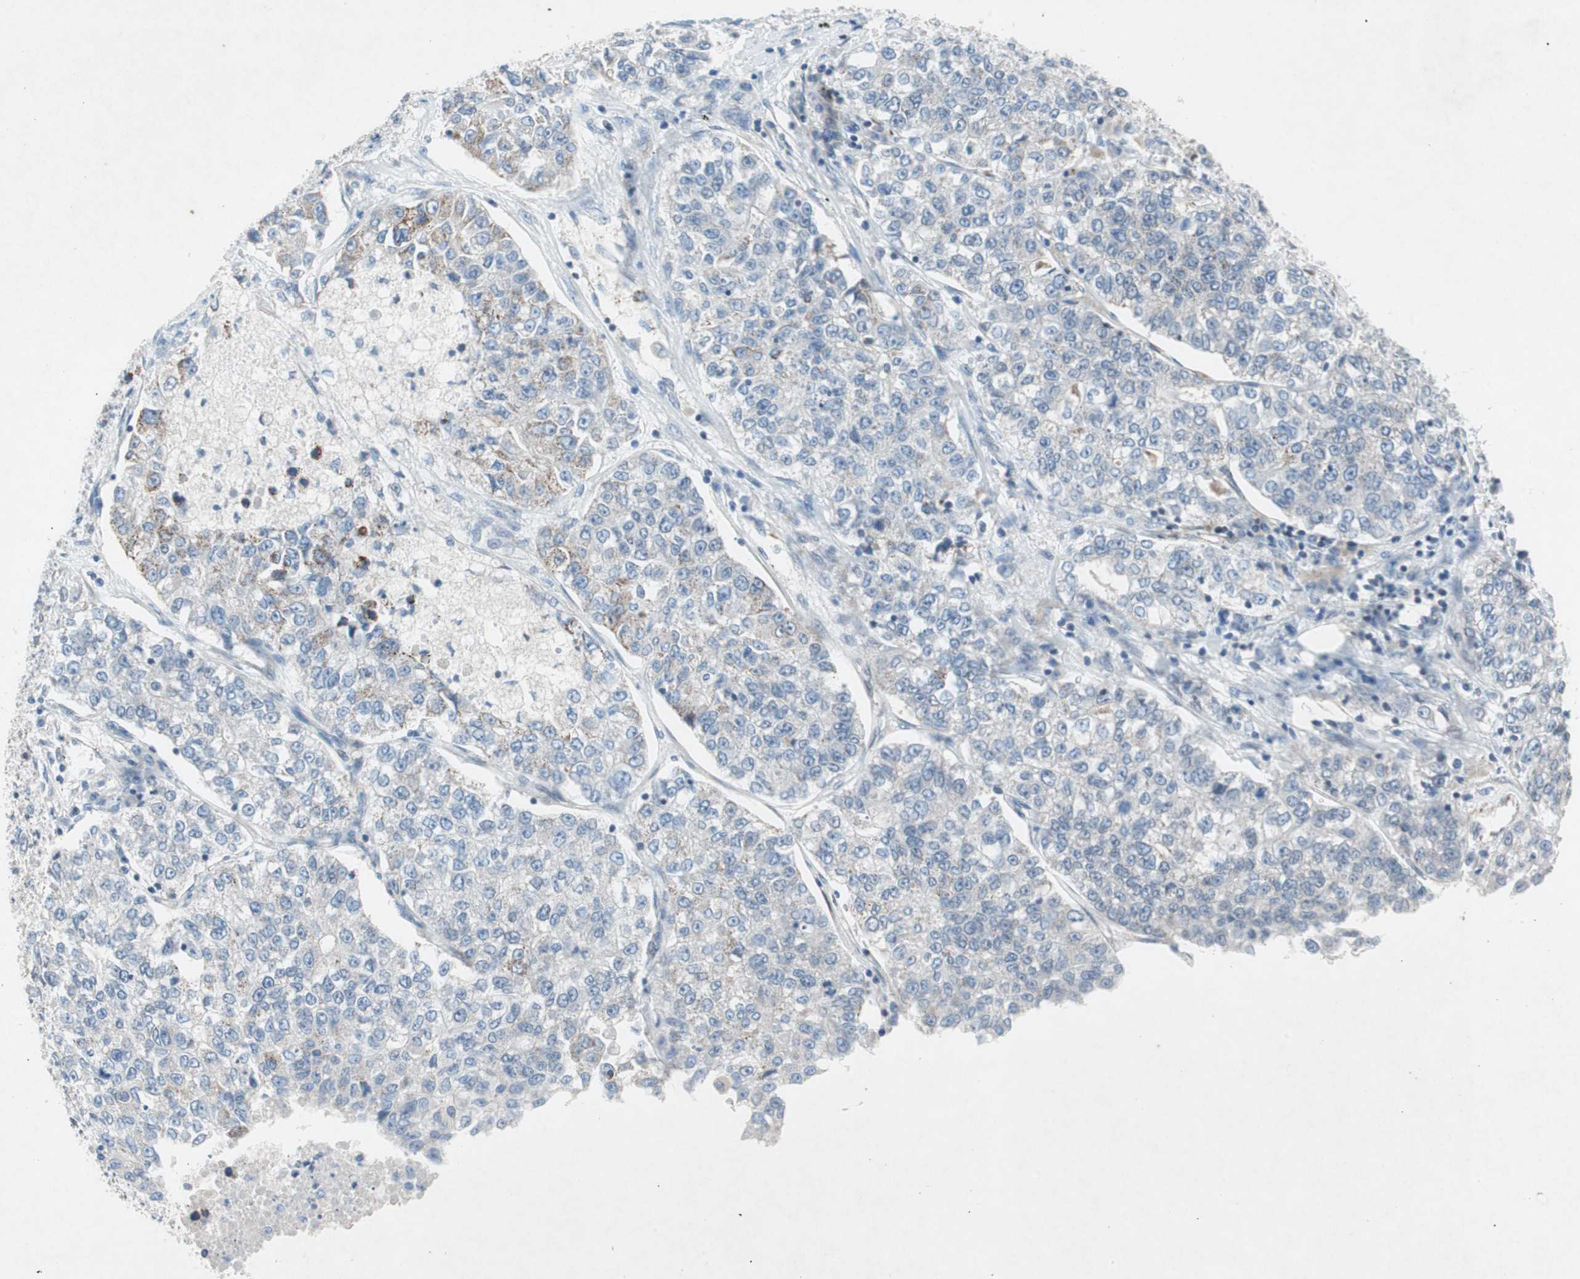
{"staining": {"intensity": "weak", "quantity": "<25%", "location": "cytoplasmic/membranous"}, "tissue": "lung cancer", "cell_type": "Tumor cells", "image_type": "cancer", "snomed": [{"axis": "morphology", "description": "Adenocarcinoma, NOS"}, {"axis": "topography", "description": "Lung"}], "caption": "Human lung cancer (adenocarcinoma) stained for a protein using immunohistochemistry displays no positivity in tumor cells.", "gene": "ARNT2", "patient": {"sex": "male", "age": 49}}